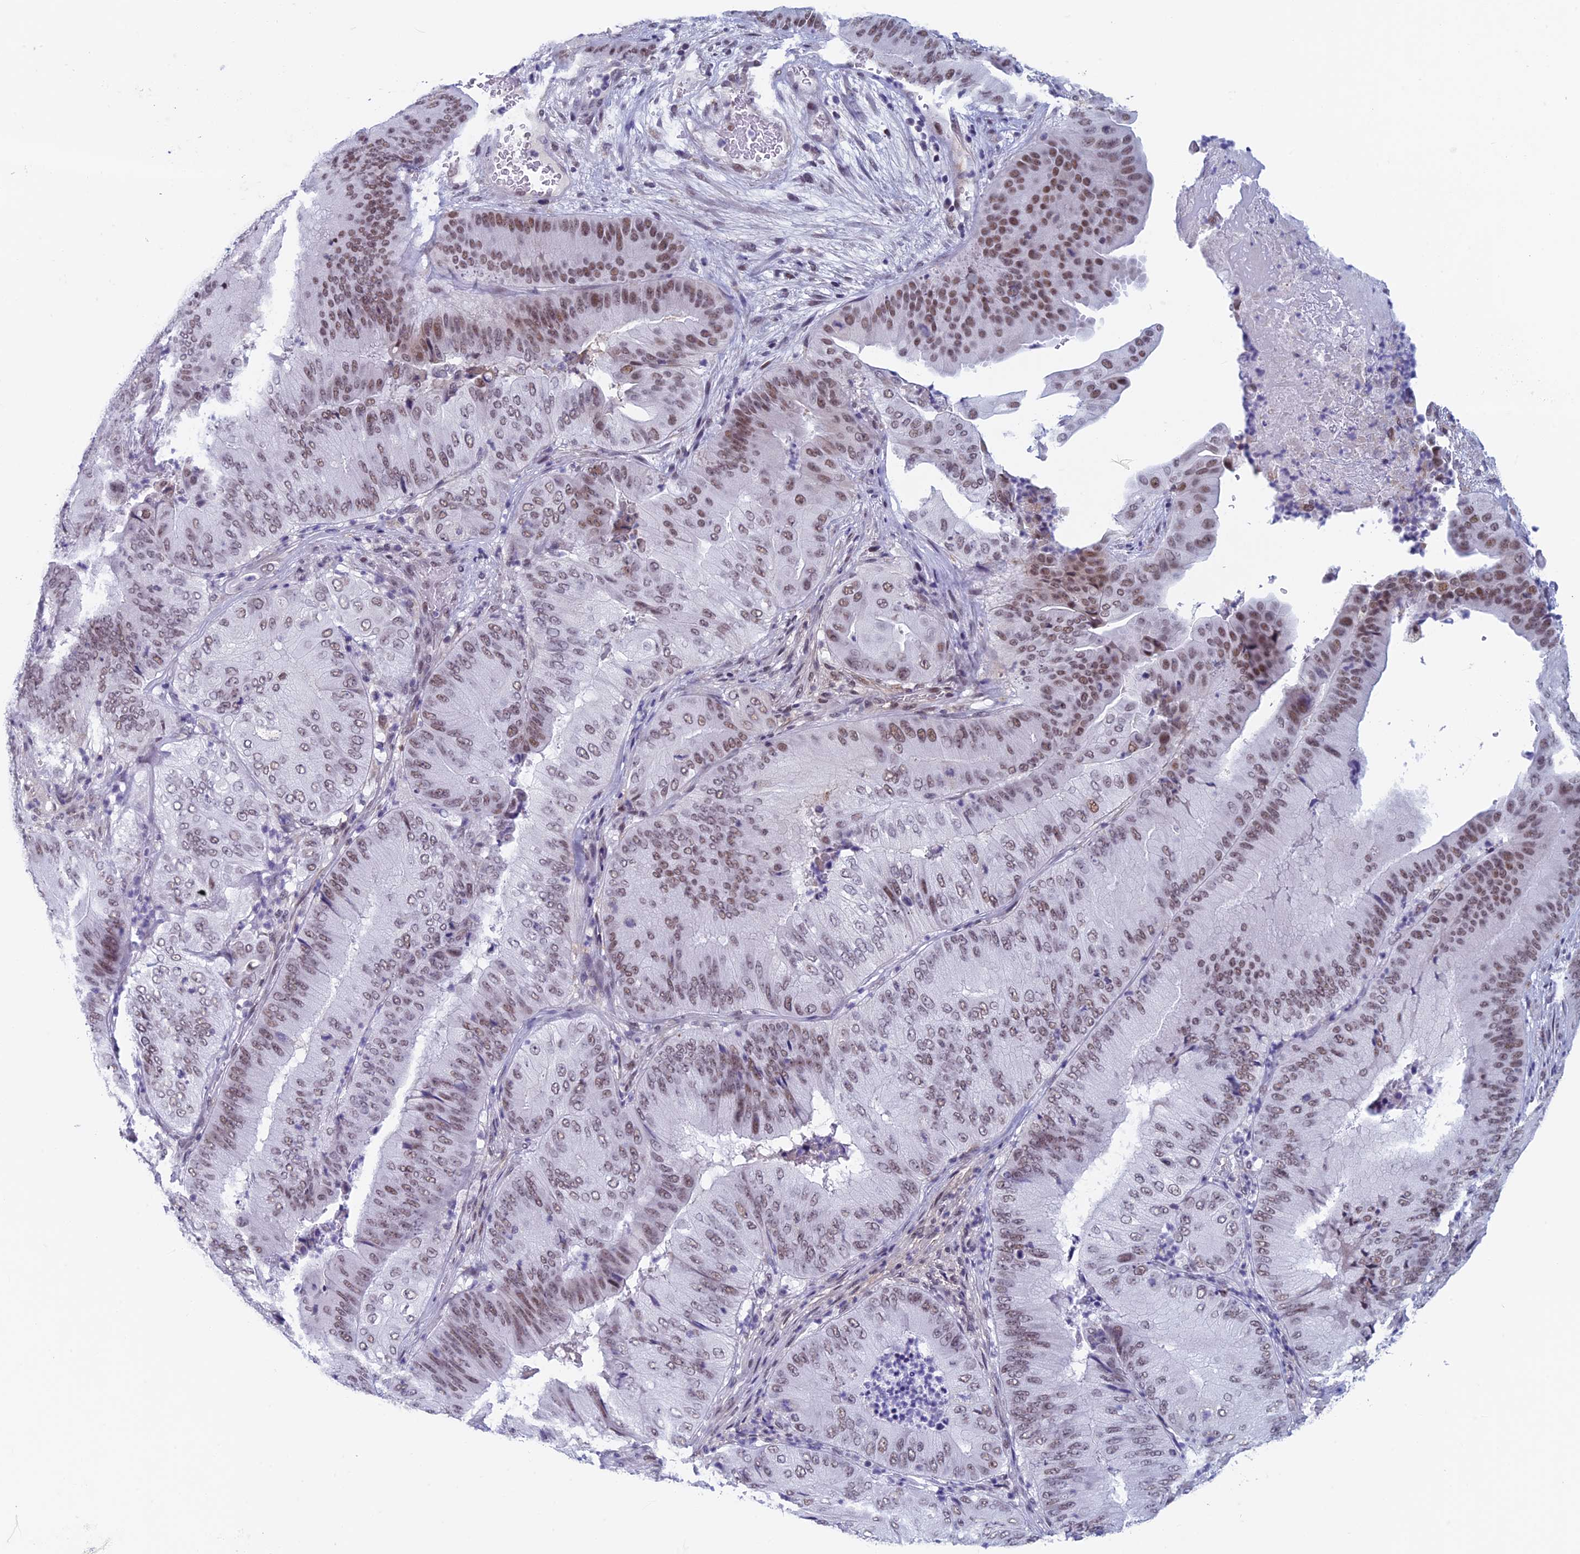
{"staining": {"intensity": "moderate", "quantity": "25%-75%", "location": "nuclear"}, "tissue": "pancreatic cancer", "cell_type": "Tumor cells", "image_type": "cancer", "snomed": [{"axis": "morphology", "description": "Adenocarcinoma, NOS"}, {"axis": "topography", "description": "Pancreas"}], "caption": "The histopathology image displays immunohistochemical staining of pancreatic adenocarcinoma. There is moderate nuclear staining is identified in about 25%-75% of tumor cells. The staining is performed using DAB brown chromogen to label protein expression. The nuclei are counter-stained blue using hematoxylin.", "gene": "ASH2L", "patient": {"sex": "female", "age": 77}}